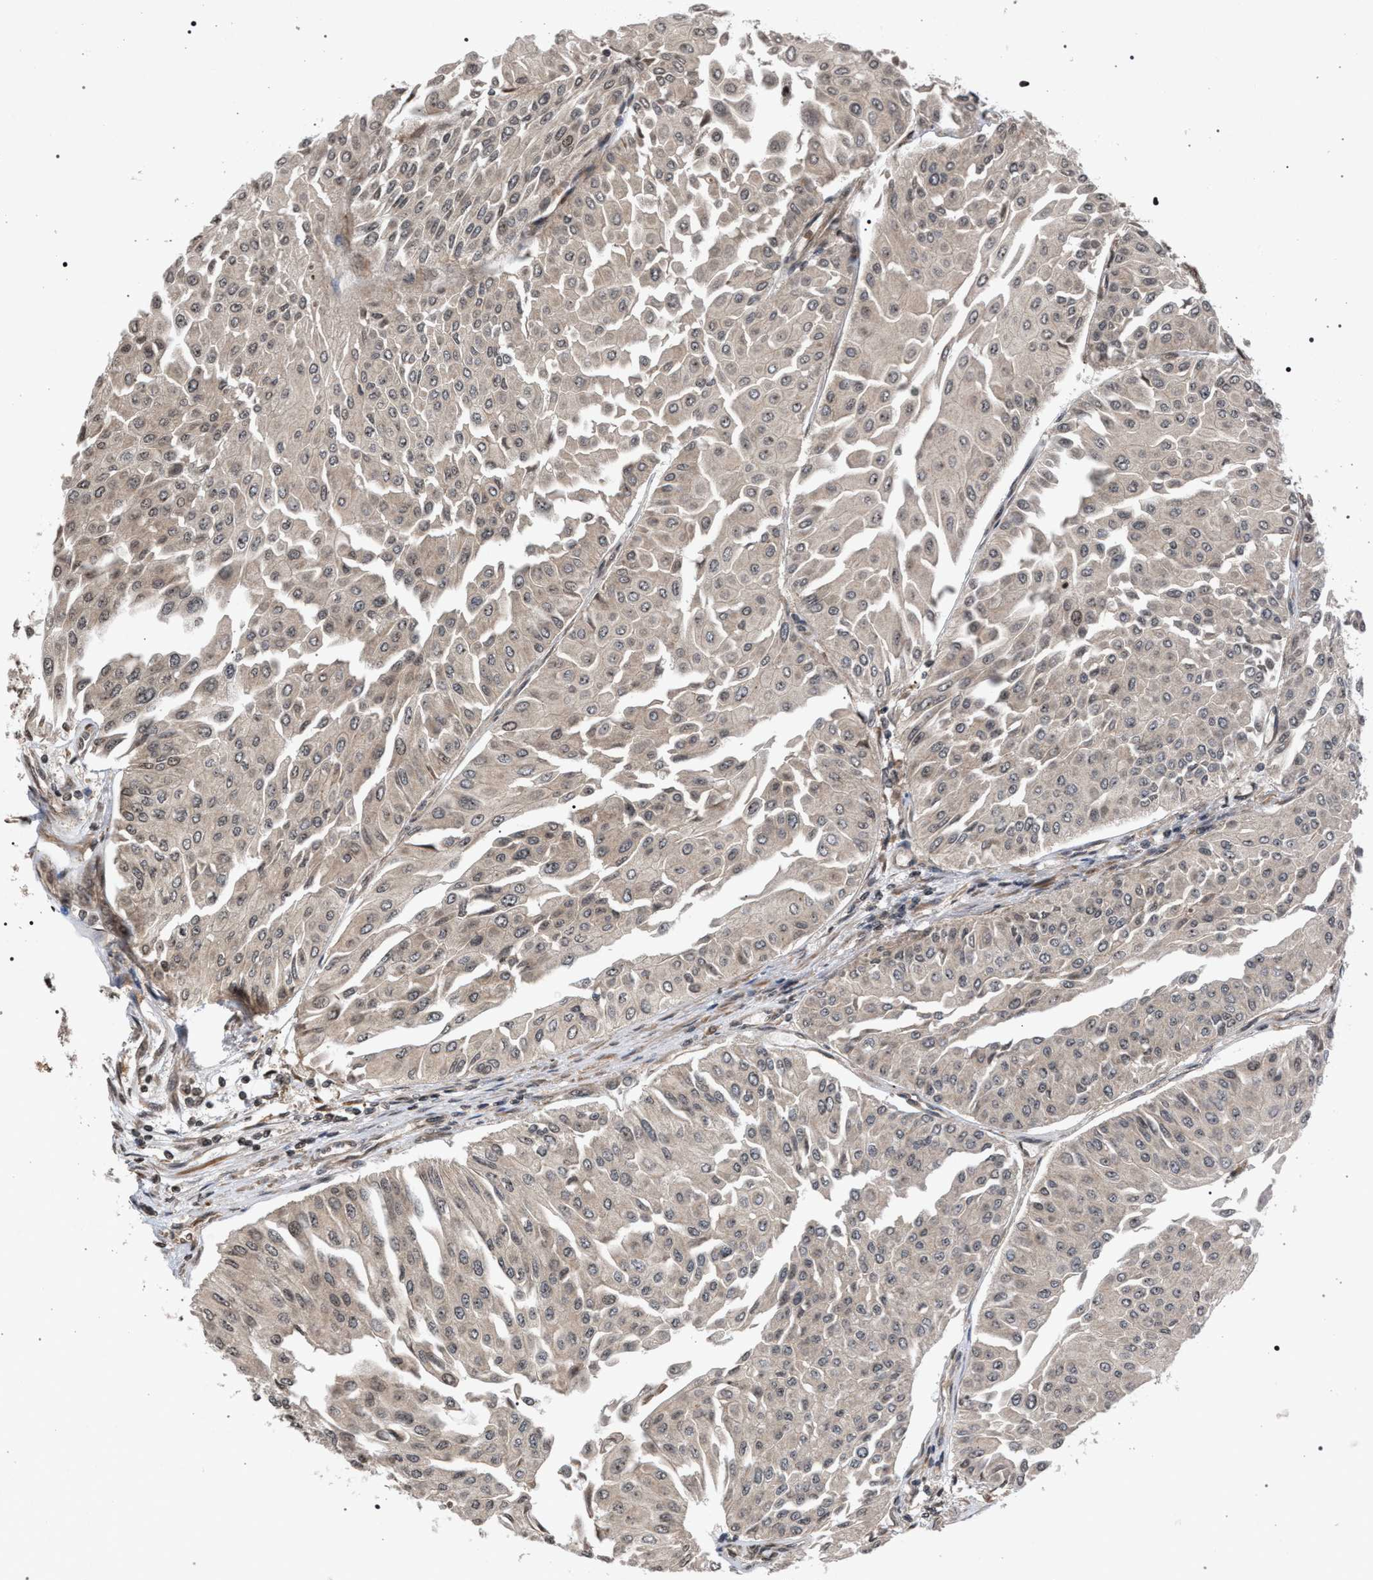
{"staining": {"intensity": "moderate", "quantity": "25%-75%", "location": "cytoplasmic/membranous"}, "tissue": "urothelial cancer", "cell_type": "Tumor cells", "image_type": "cancer", "snomed": [{"axis": "morphology", "description": "Urothelial carcinoma, Low grade"}, {"axis": "topography", "description": "Urinary bladder"}], "caption": "Low-grade urothelial carcinoma tissue displays moderate cytoplasmic/membranous expression in approximately 25%-75% of tumor cells", "gene": "IRAK4", "patient": {"sex": "male", "age": 67}}